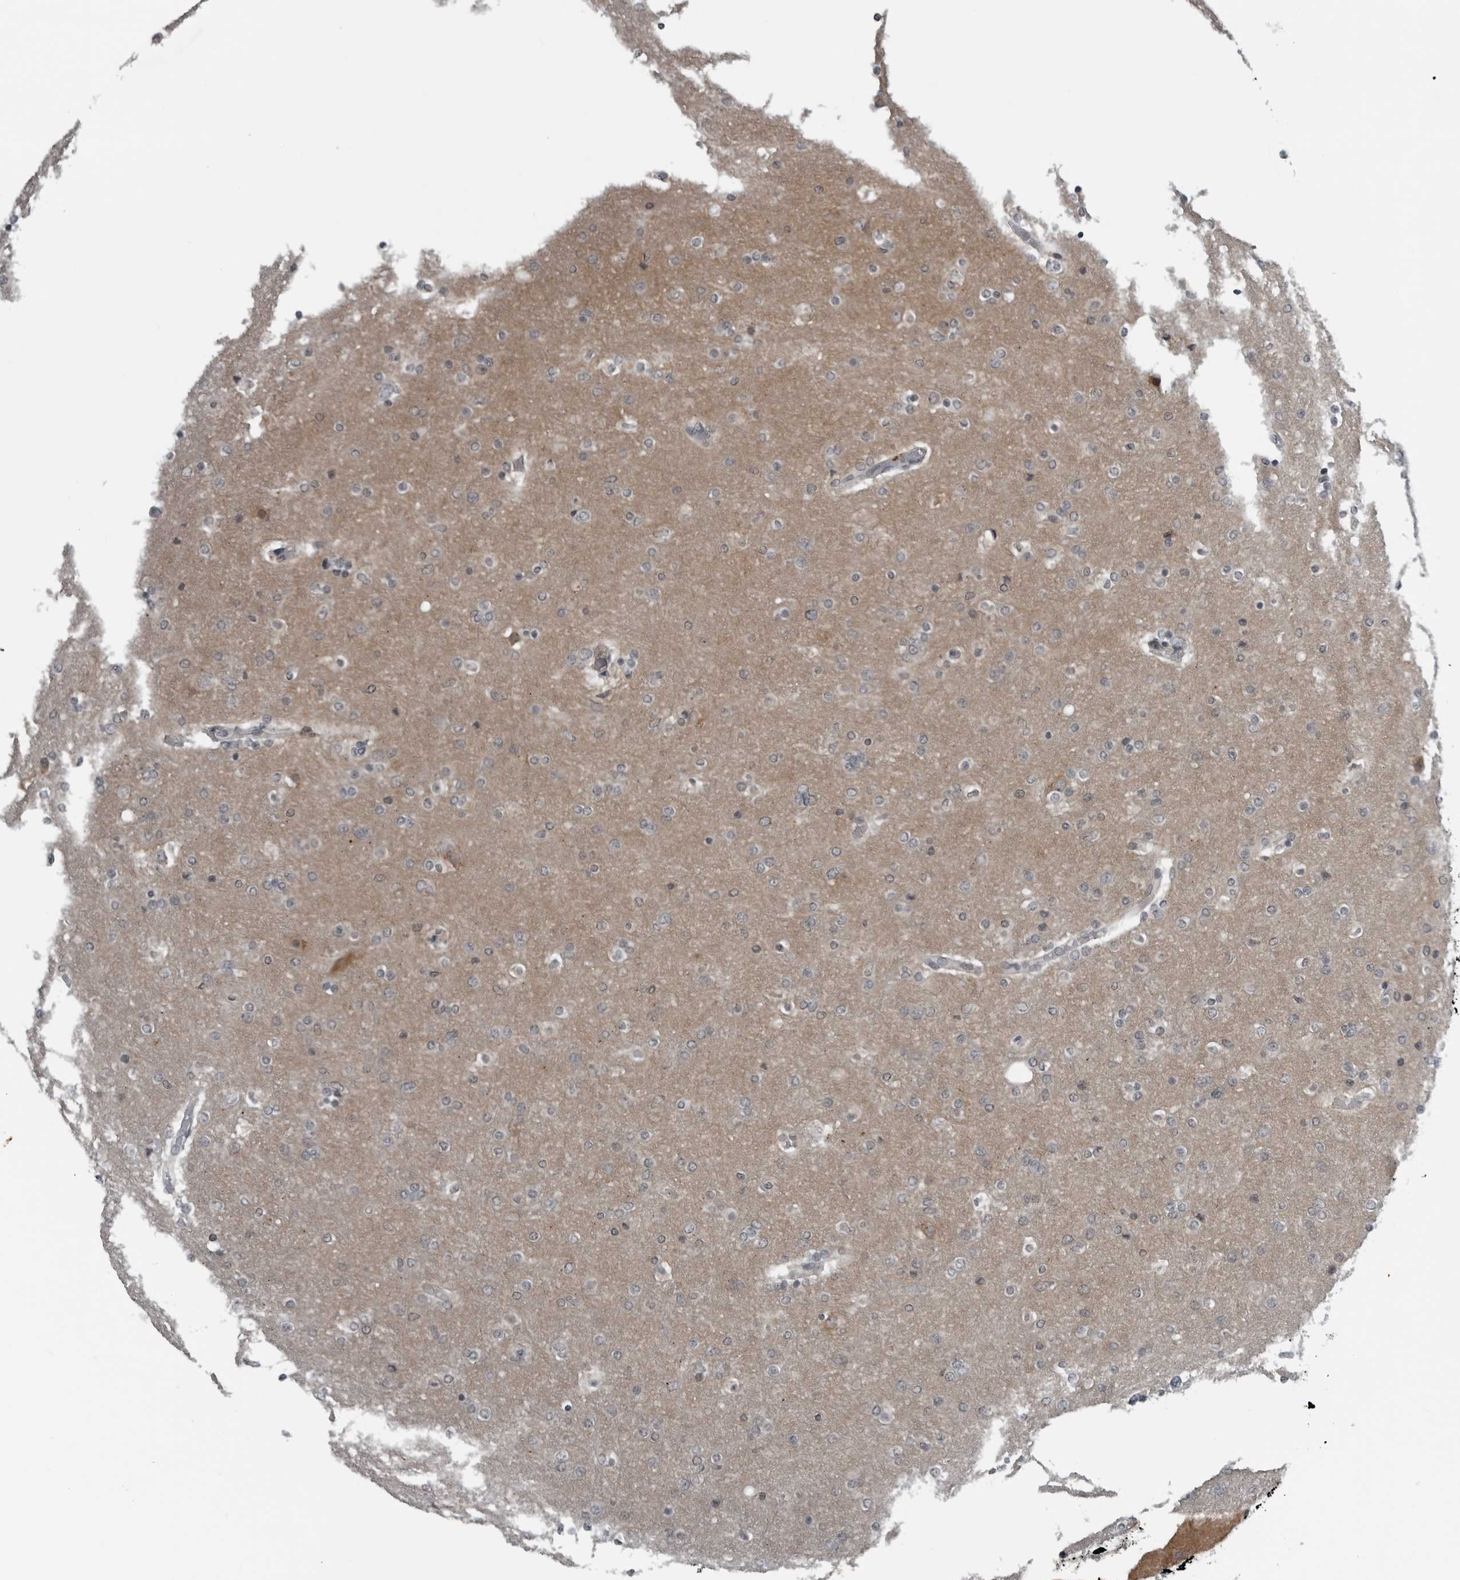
{"staining": {"intensity": "negative", "quantity": "none", "location": "none"}, "tissue": "glioma", "cell_type": "Tumor cells", "image_type": "cancer", "snomed": [{"axis": "morphology", "description": "Glioma, malignant, High grade"}, {"axis": "topography", "description": "Cerebral cortex"}], "caption": "Tumor cells are negative for protein expression in human high-grade glioma (malignant).", "gene": "GAK", "patient": {"sex": "female", "age": 36}}